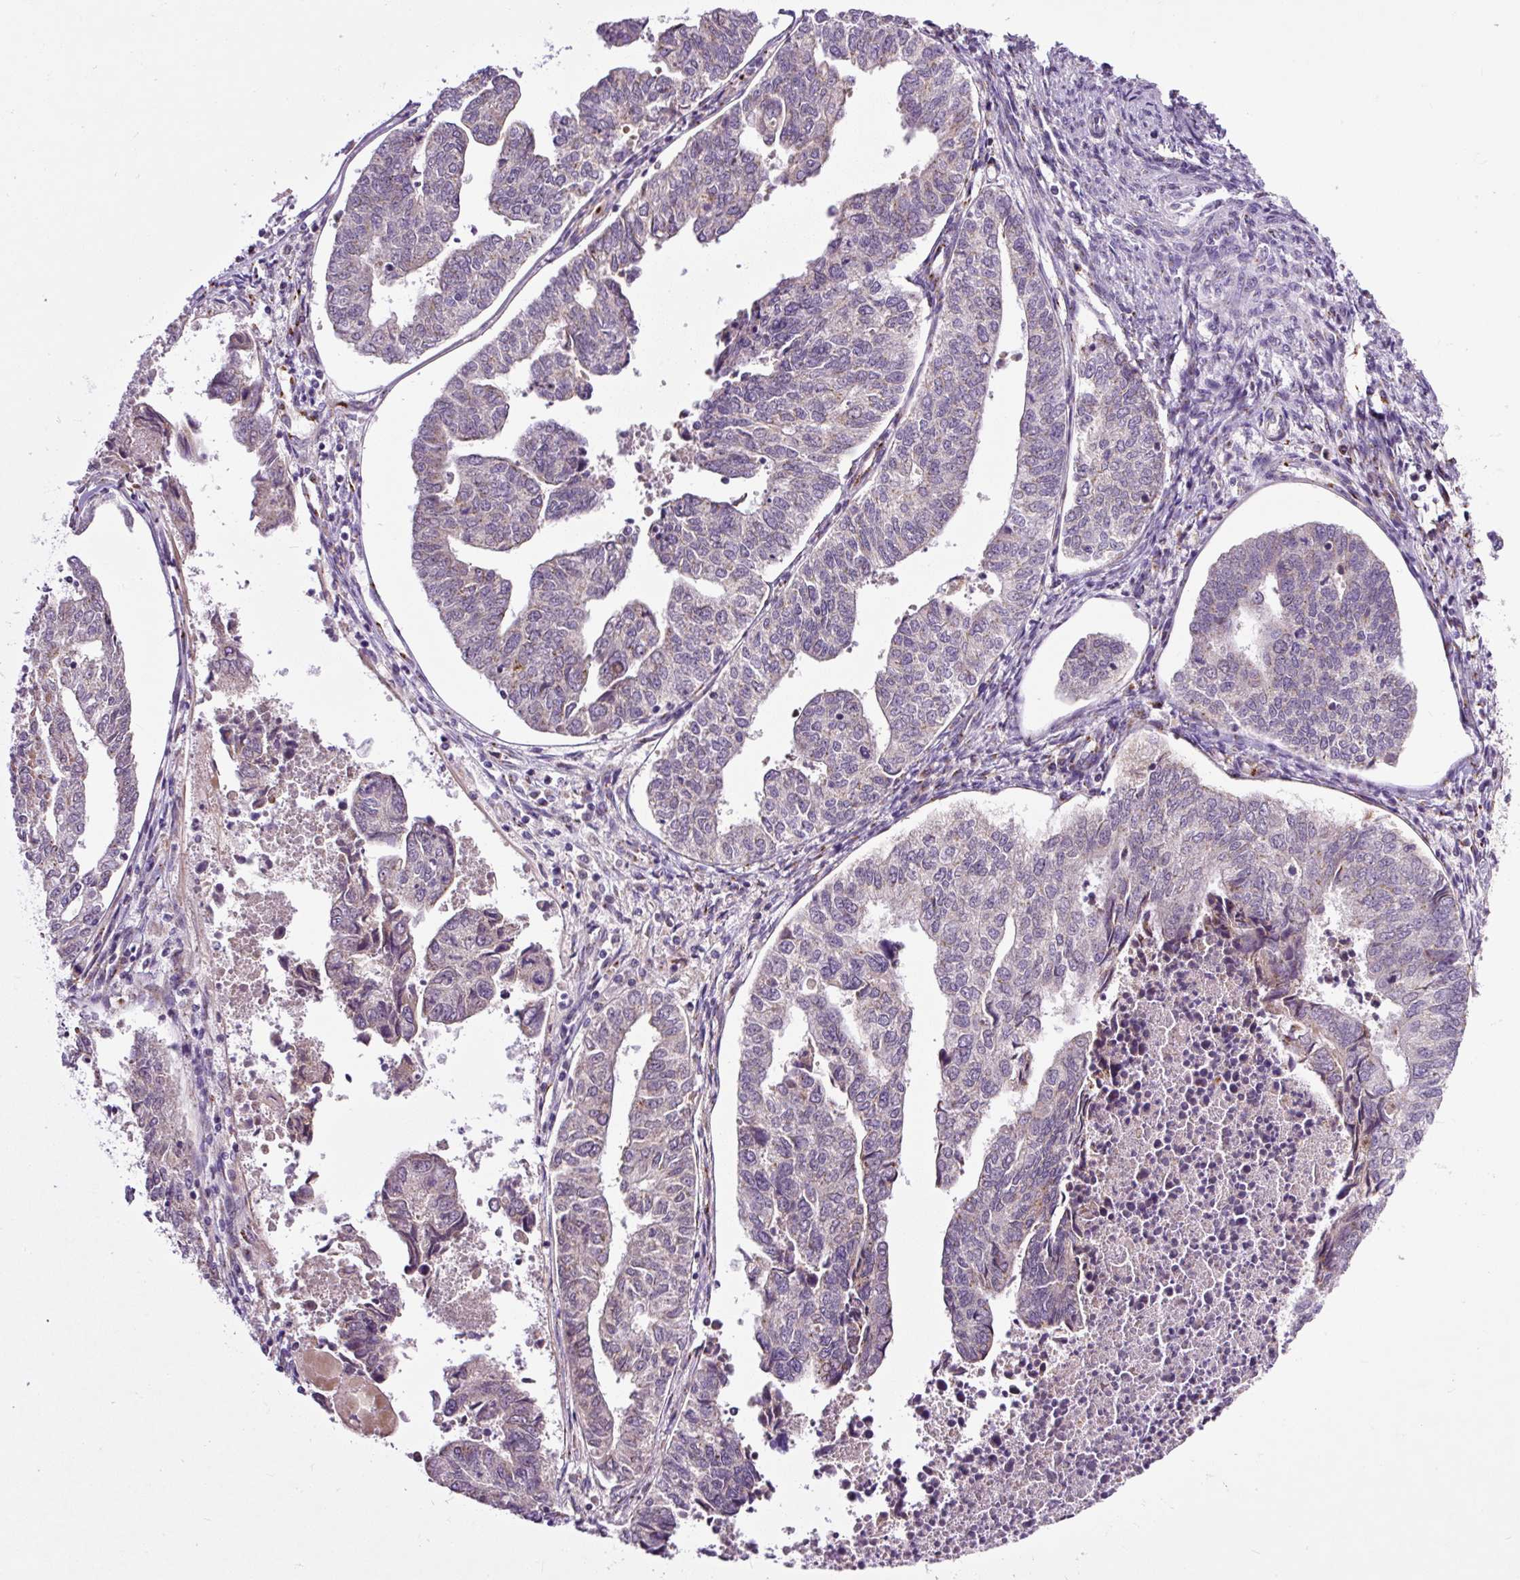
{"staining": {"intensity": "negative", "quantity": "none", "location": "none"}, "tissue": "endometrial cancer", "cell_type": "Tumor cells", "image_type": "cancer", "snomed": [{"axis": "morphology", "description": "Adenocarcinoma, NOS"}, {"axis": "topography", "description": "Endometrium"}], "caption": "The IHC micrograph has no significant expression in tumor cells of endometrial cancer (adenocarcinoma) tissue.", "gene": "MSMP", "patient": {"sex": "female", "age": 73}}